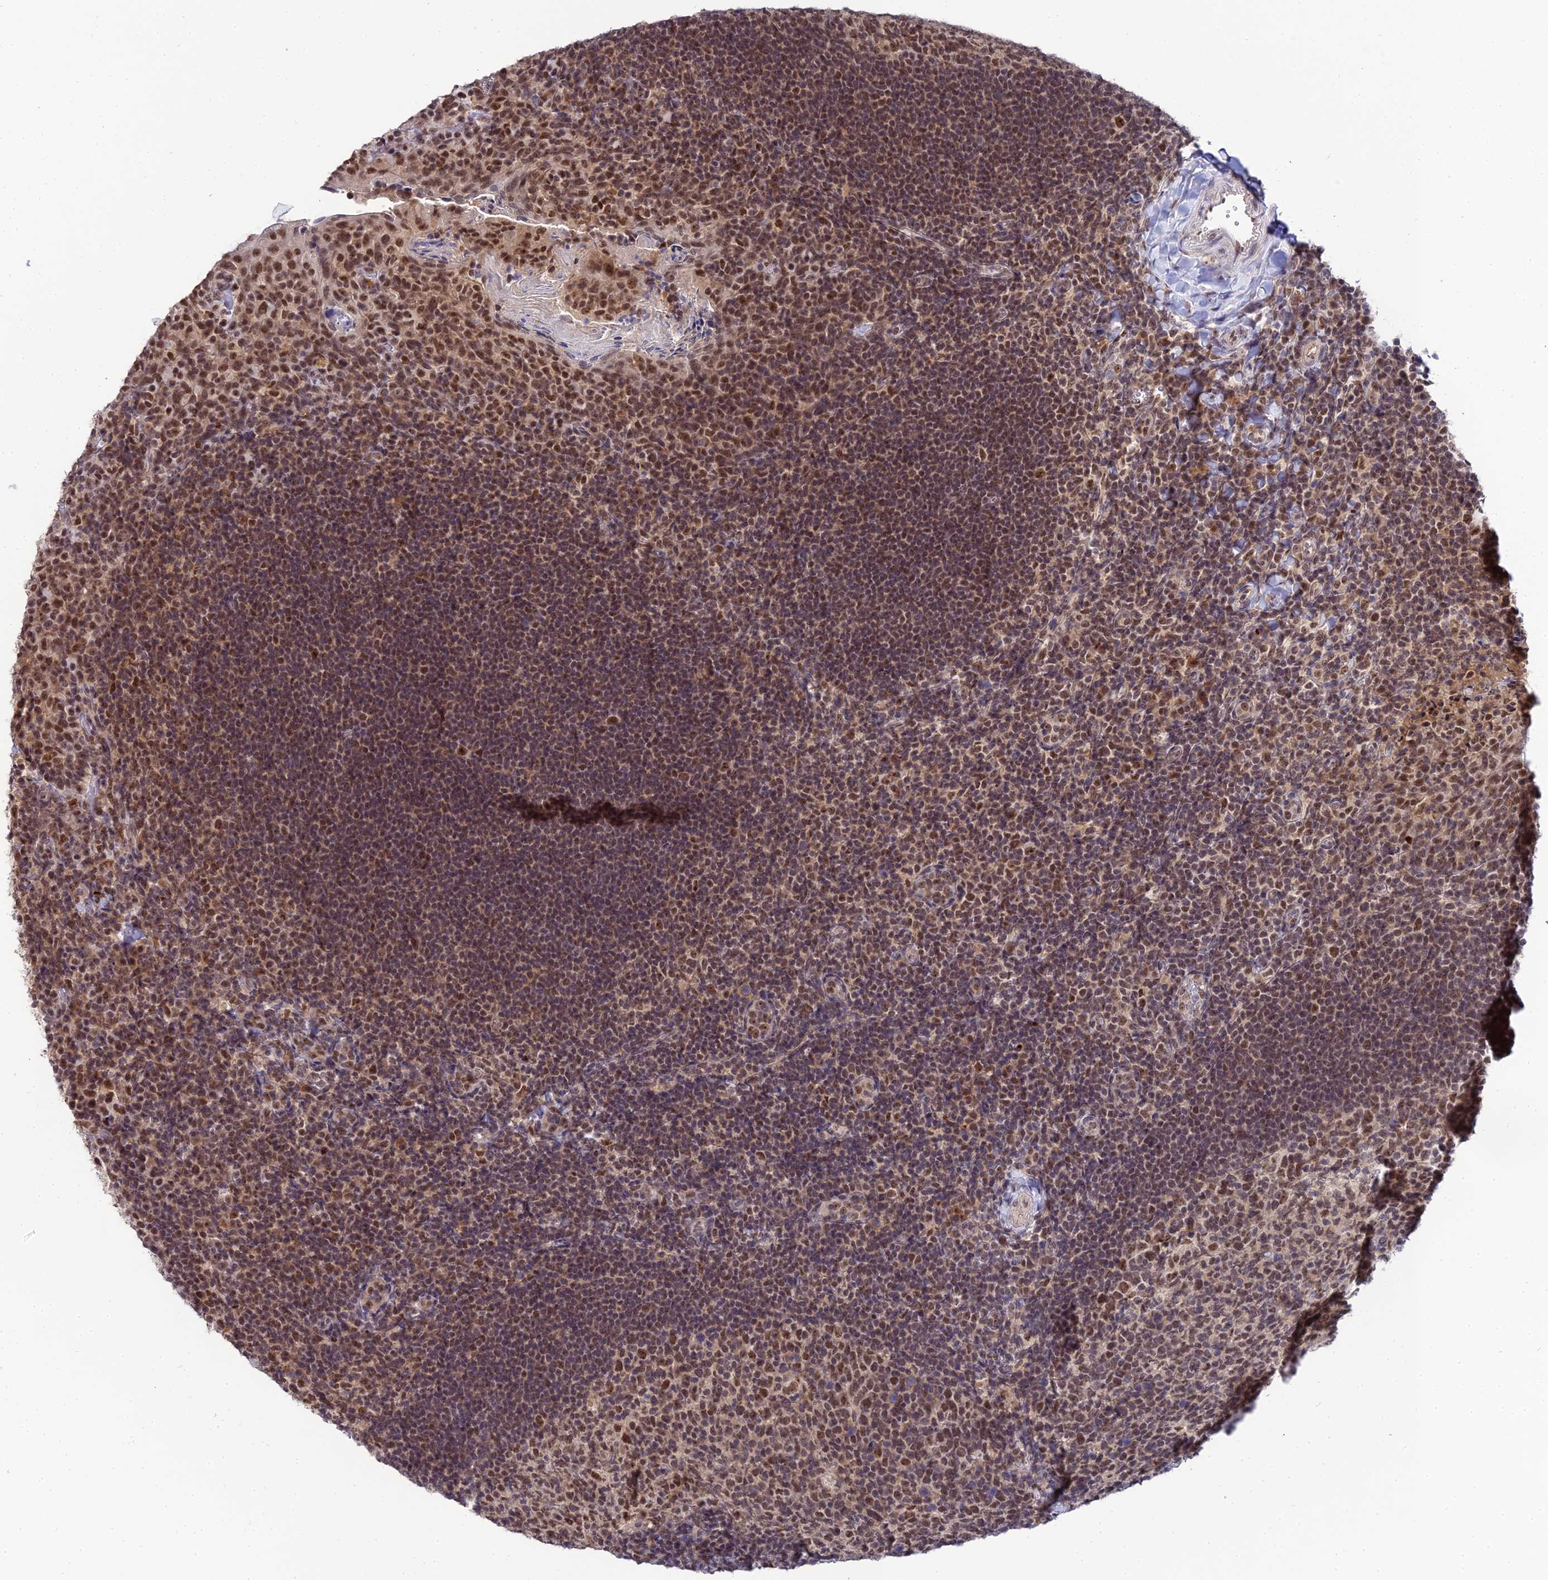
{"staining": {"intensity": "moderate", "quantity": ">75%", "location": "nuclear"}, "tissue": "tonsil", "cell_type": "Germinal center cells", "image_type": "normal", "snomed": [{"axis": "morphology", "description": "Normal tissue, NOS"}, {"axis": "topography", "description": "Tonsil"}], "caption": "Immunohistochemistry micrograph of unremarkable human tonsil stained for a protein (brown), which demonstrates medium levels of moderate nuclear staining in about >75% of germinal center cells.", "gene": "EXOSC3", "patient": {"sex": "female", "age": 10}}